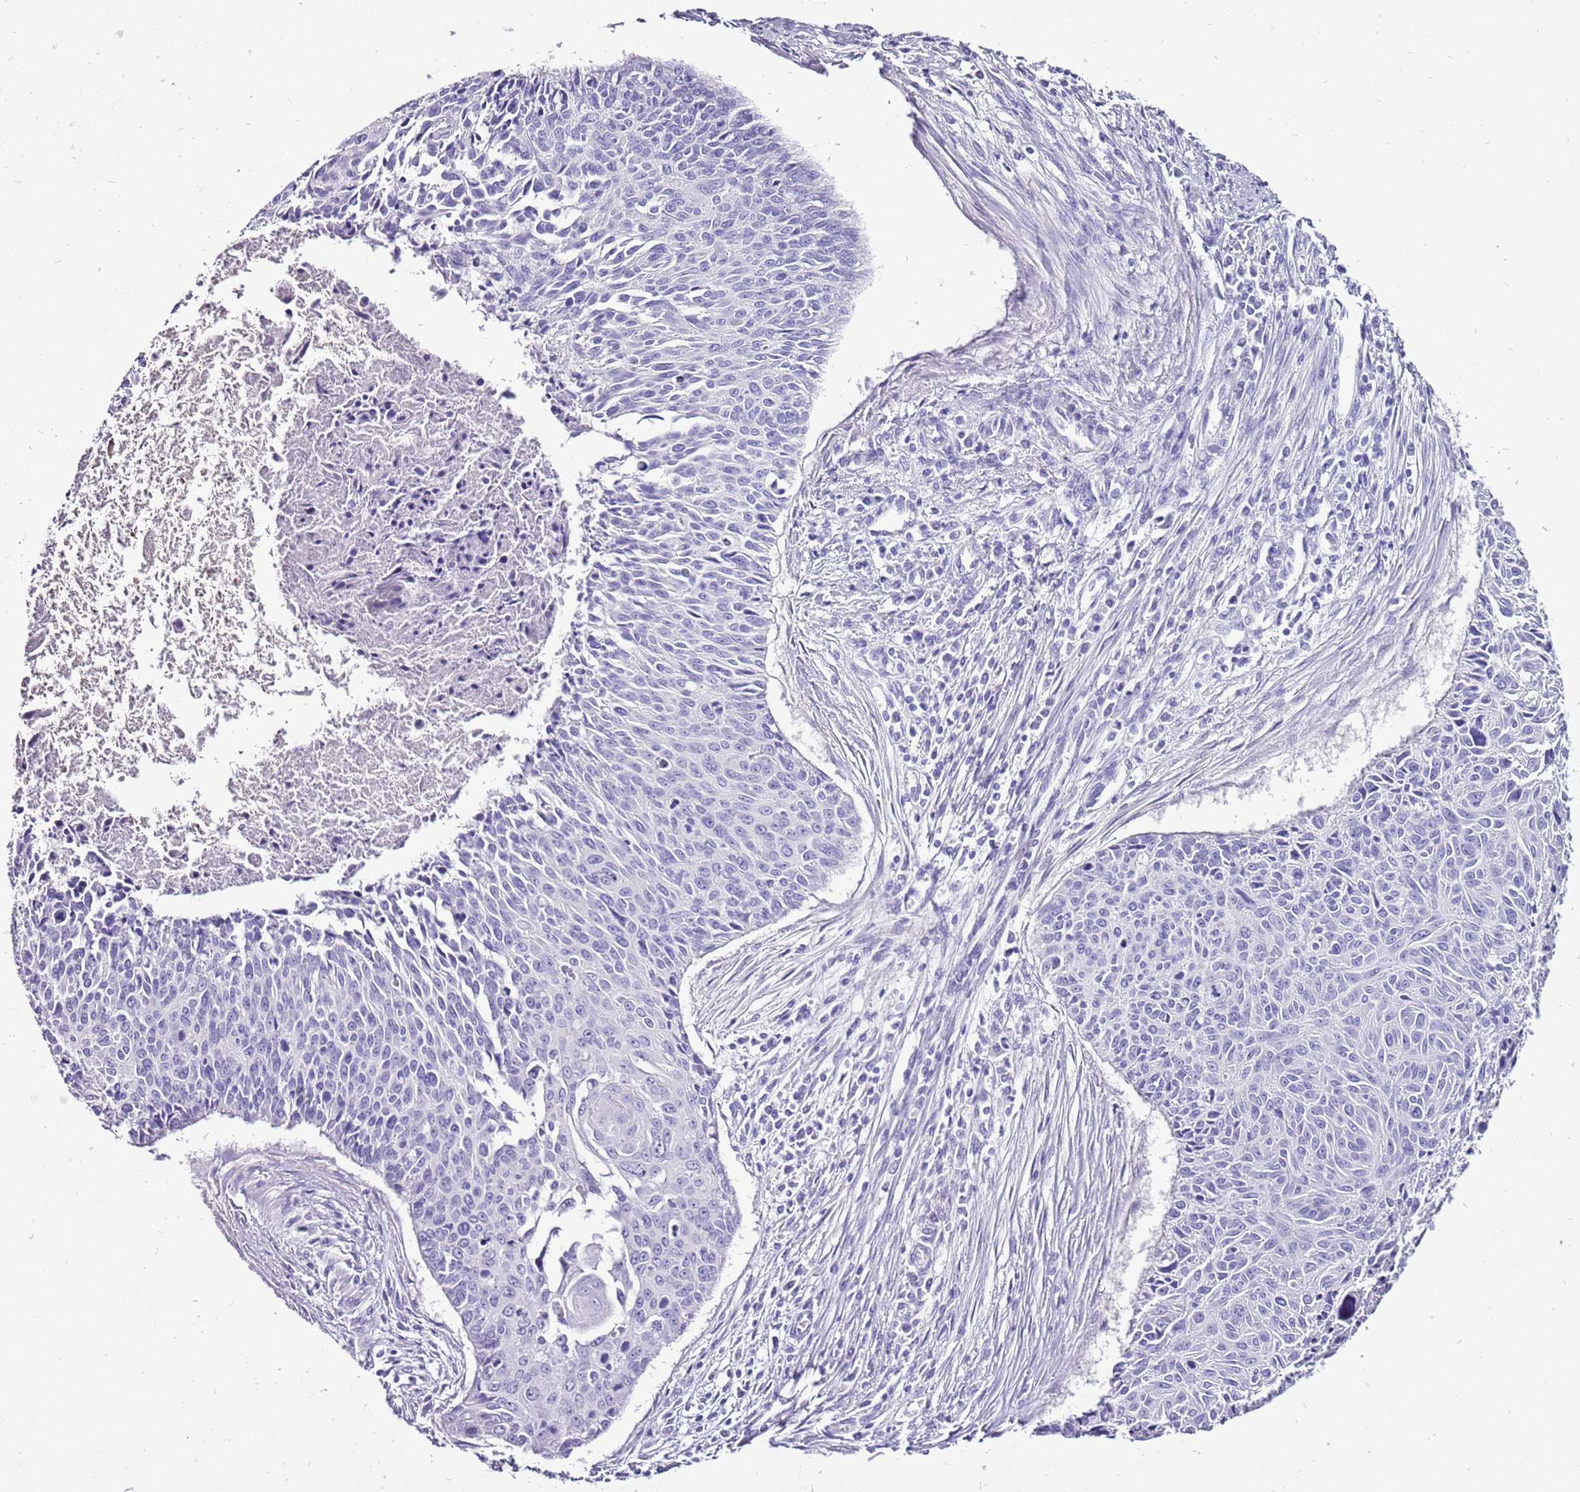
{"staining": {"intensity": "negative", "quantity": "none", "location": "none"}, "tissue": "cervical cancer", "cell_type": "Tumor cells", "image_type": "cancer", "snomed": [{"axis": "morphology", "description": "Squamous cell carcinoma, NOS"}, {"axis": "topography", "description": "Cervix"}], "caption": "The histopathology image shows no significant expression in tumor cells of cervical squamous cell carcinoma.", "gene": "ACSS3", "patient": {"sex": "female", "age": 55}}